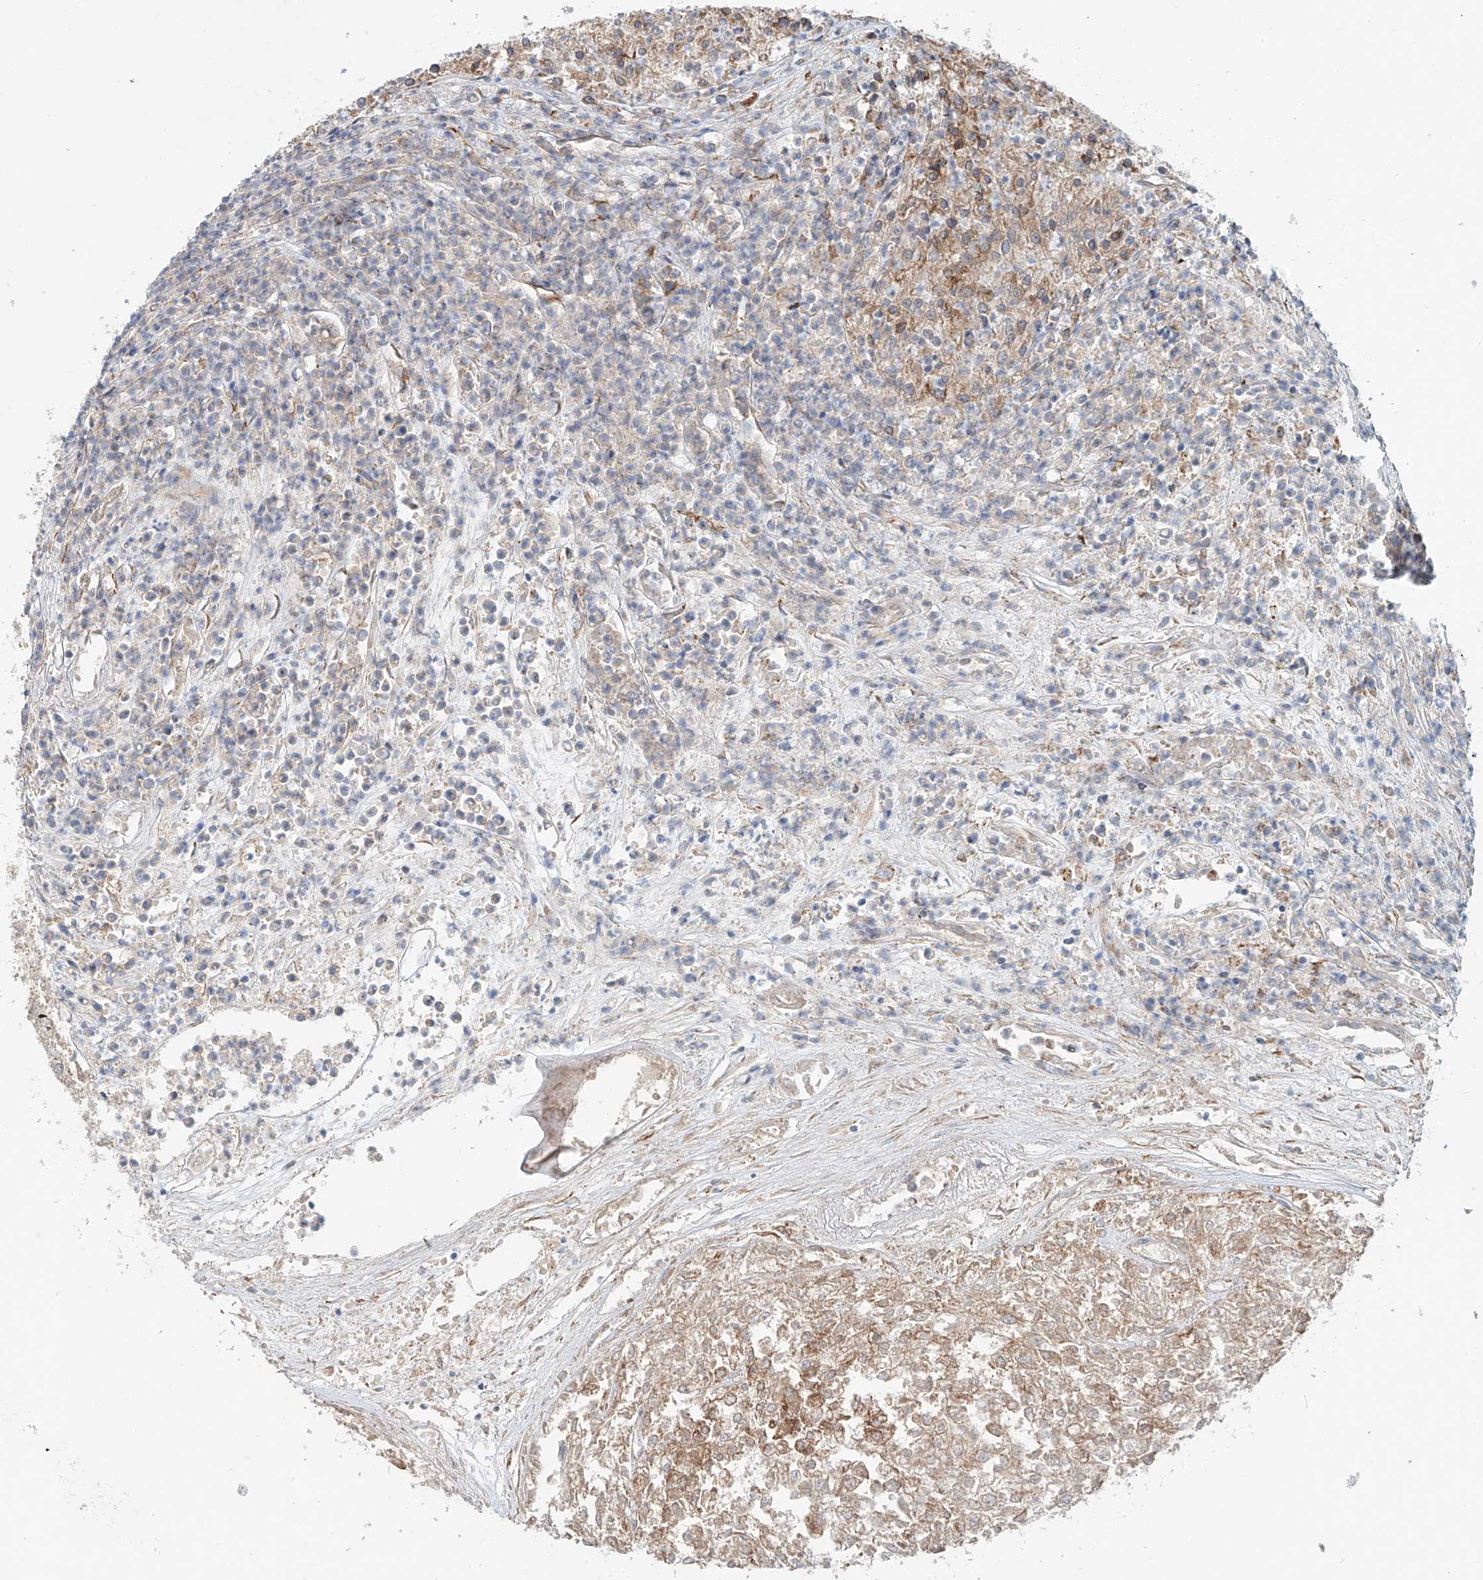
{"staining": {"intensity": "weak", "quantity": ">75%", "location": "cytoplasmic/membranous"}, "tissue": "renal cancer", "cell_type": "Tumor cells", "image_type": "cancer", "snomed": [{"axis": "morphology", "description": "Adenocarcinoma, NOS"}, {"axis": "topography", "description": "Kidney"}], "caption": "This photomicrograph displays IHC staining of human renal adenocarcinoma, with low weak cytoplasmic/membranous staining in about >75% of tumor cells.", "gene": "SNAP29", "patient": {"sex": "female", "age": 54}}